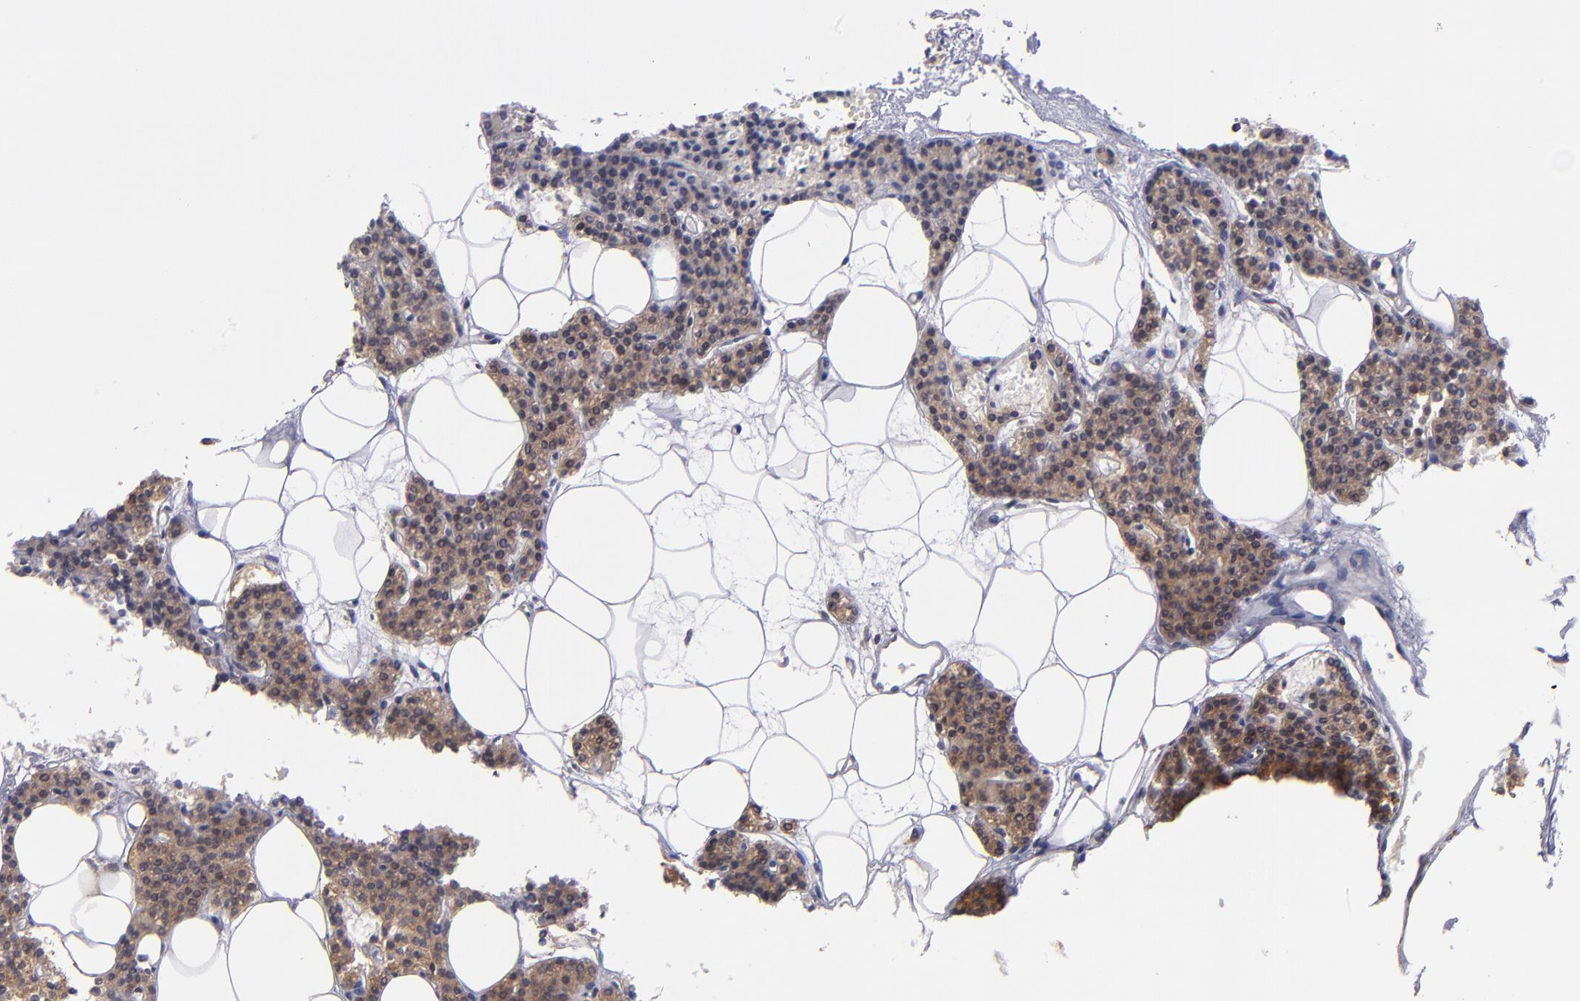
{"staining": {"intensity": "moderate", "quantity": ">75%", "location": "cytoplasmic/membranous"}, "tissue": "parathyroid gland", "cell_type": "Glandular cells", "image_type": "normal", "snomed": [{"axis": "morphology", "description": "Normal tissue, NOS"}, {"axis": "topography", "description": "Parathyroid gland"}], "caption": "Parathyroid gland stained with DAB (3,3'-diaminobenzidine) immunohistochemistry (IHC) demonstrates medium levels of moderate cytoplasmic/membranous staining in about >75% of glandular cells.", "gene": "EIF3L", "patient": {"sex": "male", "age": 24}}